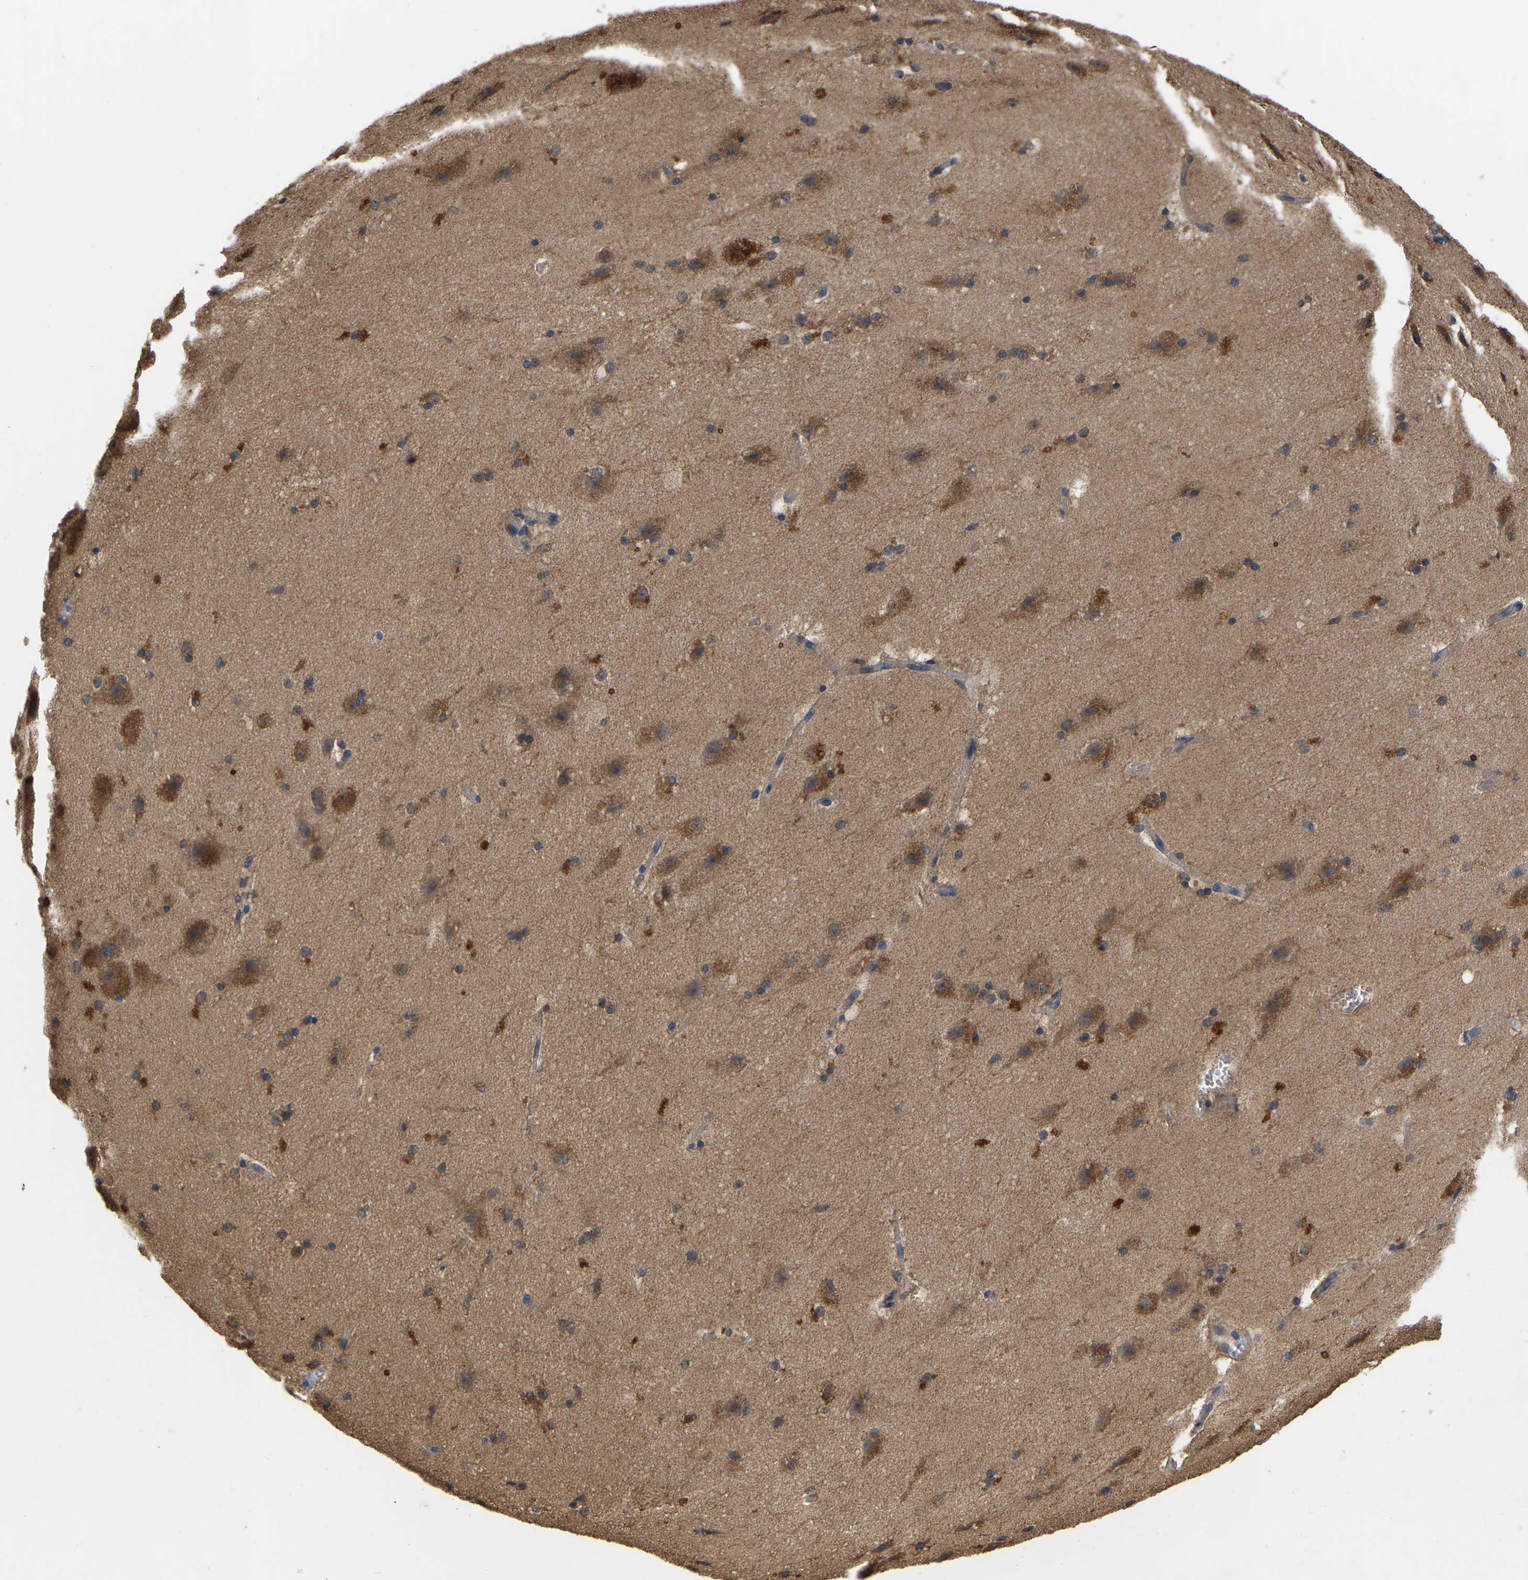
{"staining": {"intensity": "moderate", "quantity": "<25%", "location": "cytoplasmic/membranous"}, "tissue": "cerebral cortex", "cell_type": "Endothelial cells", "image_type": "normal", "snomed": [{"axis": "morphology", "description": "Normal tissue, NOS"}, {"axis": "topography", "description": "Cerebral cortex"}, {"axis": "topography", "description": "Hippocampus"}], "caption": "Protein analysis of benign cerebral cortex displays moderate cytoplasmic/membranous positivity in approximately <25% of endothelial cells. The staining was performed using DAB to visualize the protein expression in brown, while the nuclei were stained in blue with hematoxylin (Magnification: 20x).", "gene": "GARS1", "patient": {"sex": "female", "age": 19}}